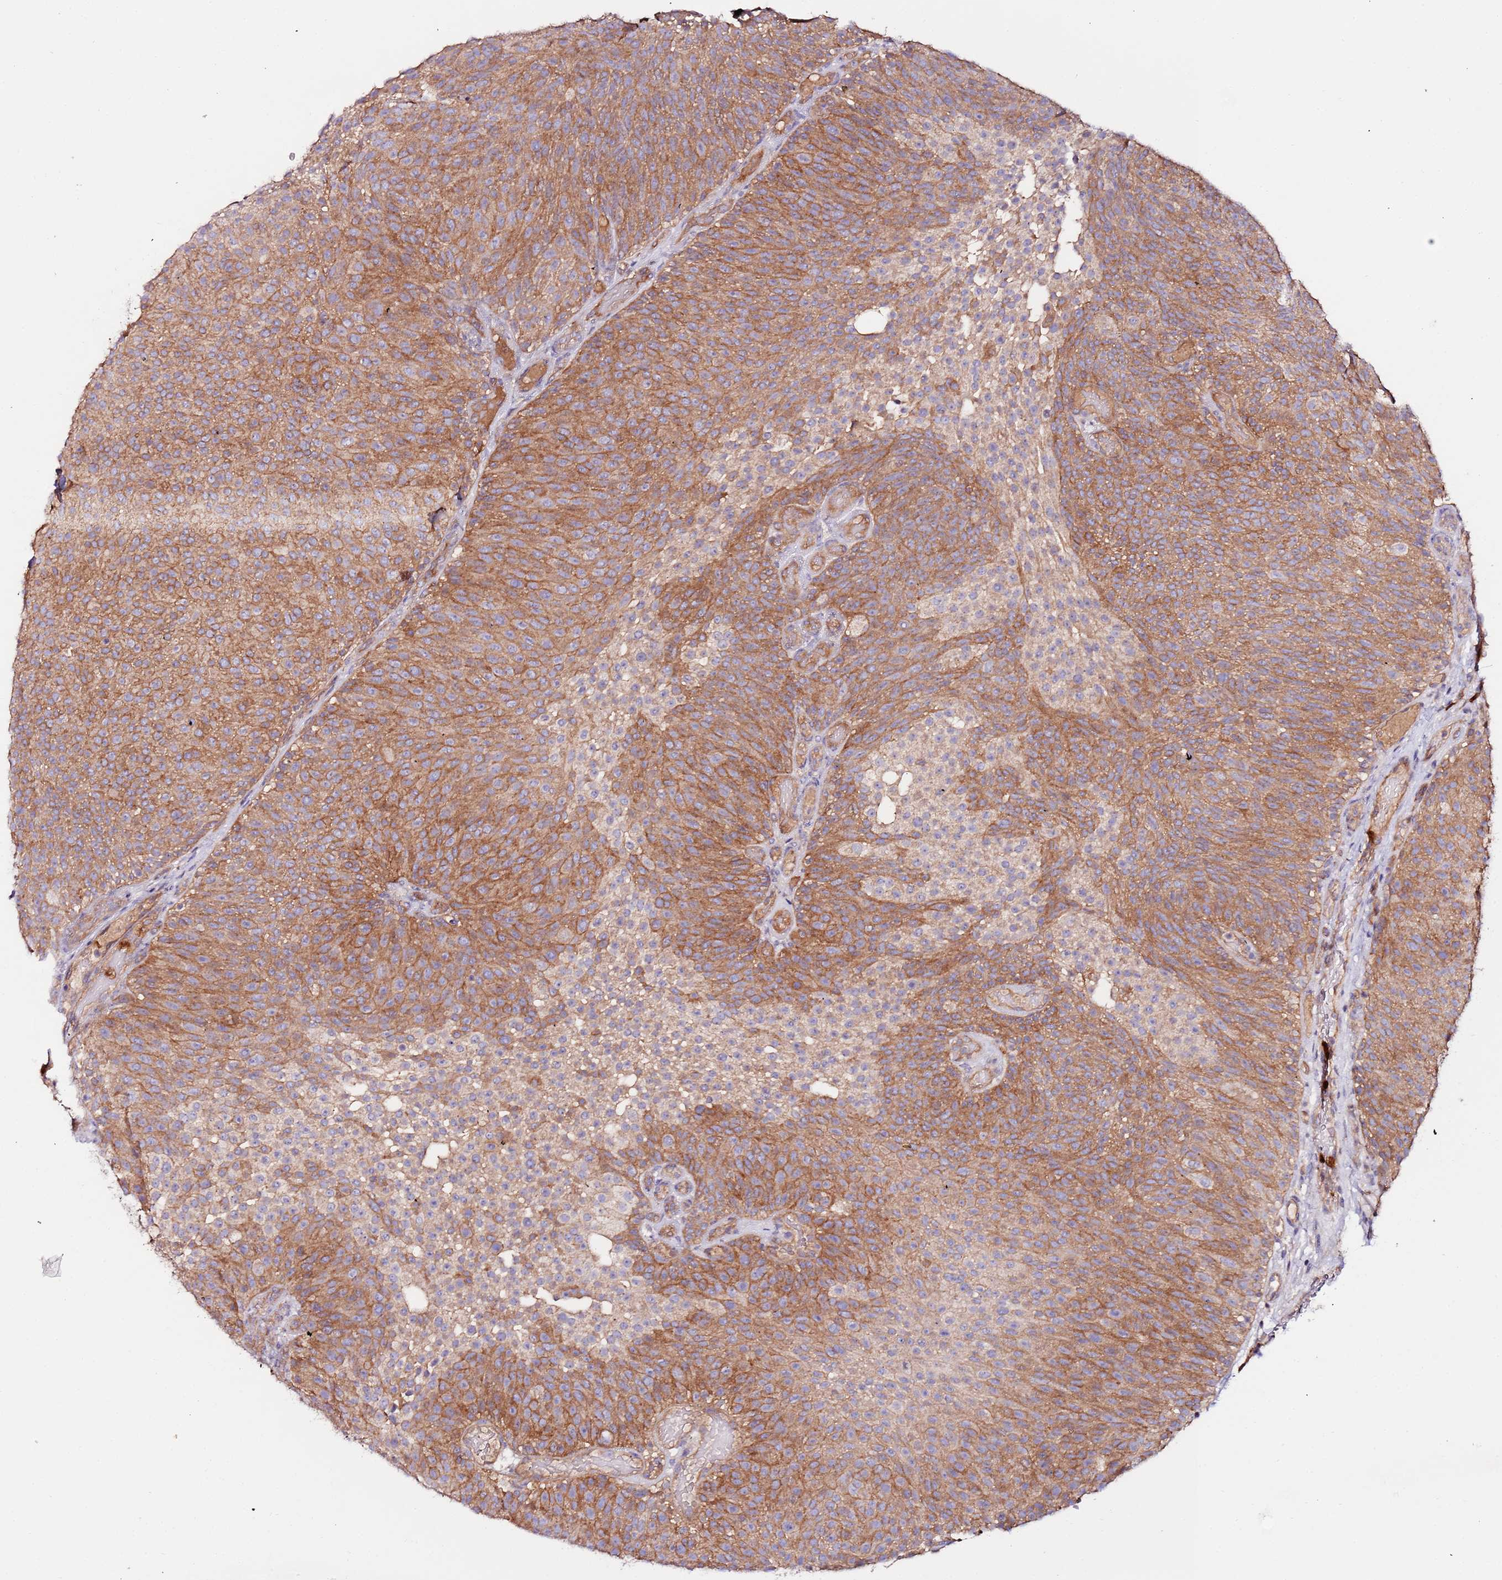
{"staining": {"intensity": "moderate", "quantity": ">75%", "location": "cytoplasmic/membranous"}, "tissue": "urothelial cancer", "cell_type": "Tumor cells", "image_type": "cancer", "snomed": [{"axis": "morphology", "description": "Urothelial carcinoma, Low grade"}, {"axis": "topography", "description": "Urinary bladder"}], "caption": "Urothelial cancer tissue exhibits moderate cytoplasmic/membranous expression in about >75% of tumor cells", "gene": "FLVCR1", "patient": {"sex": "male", "age": 78}}